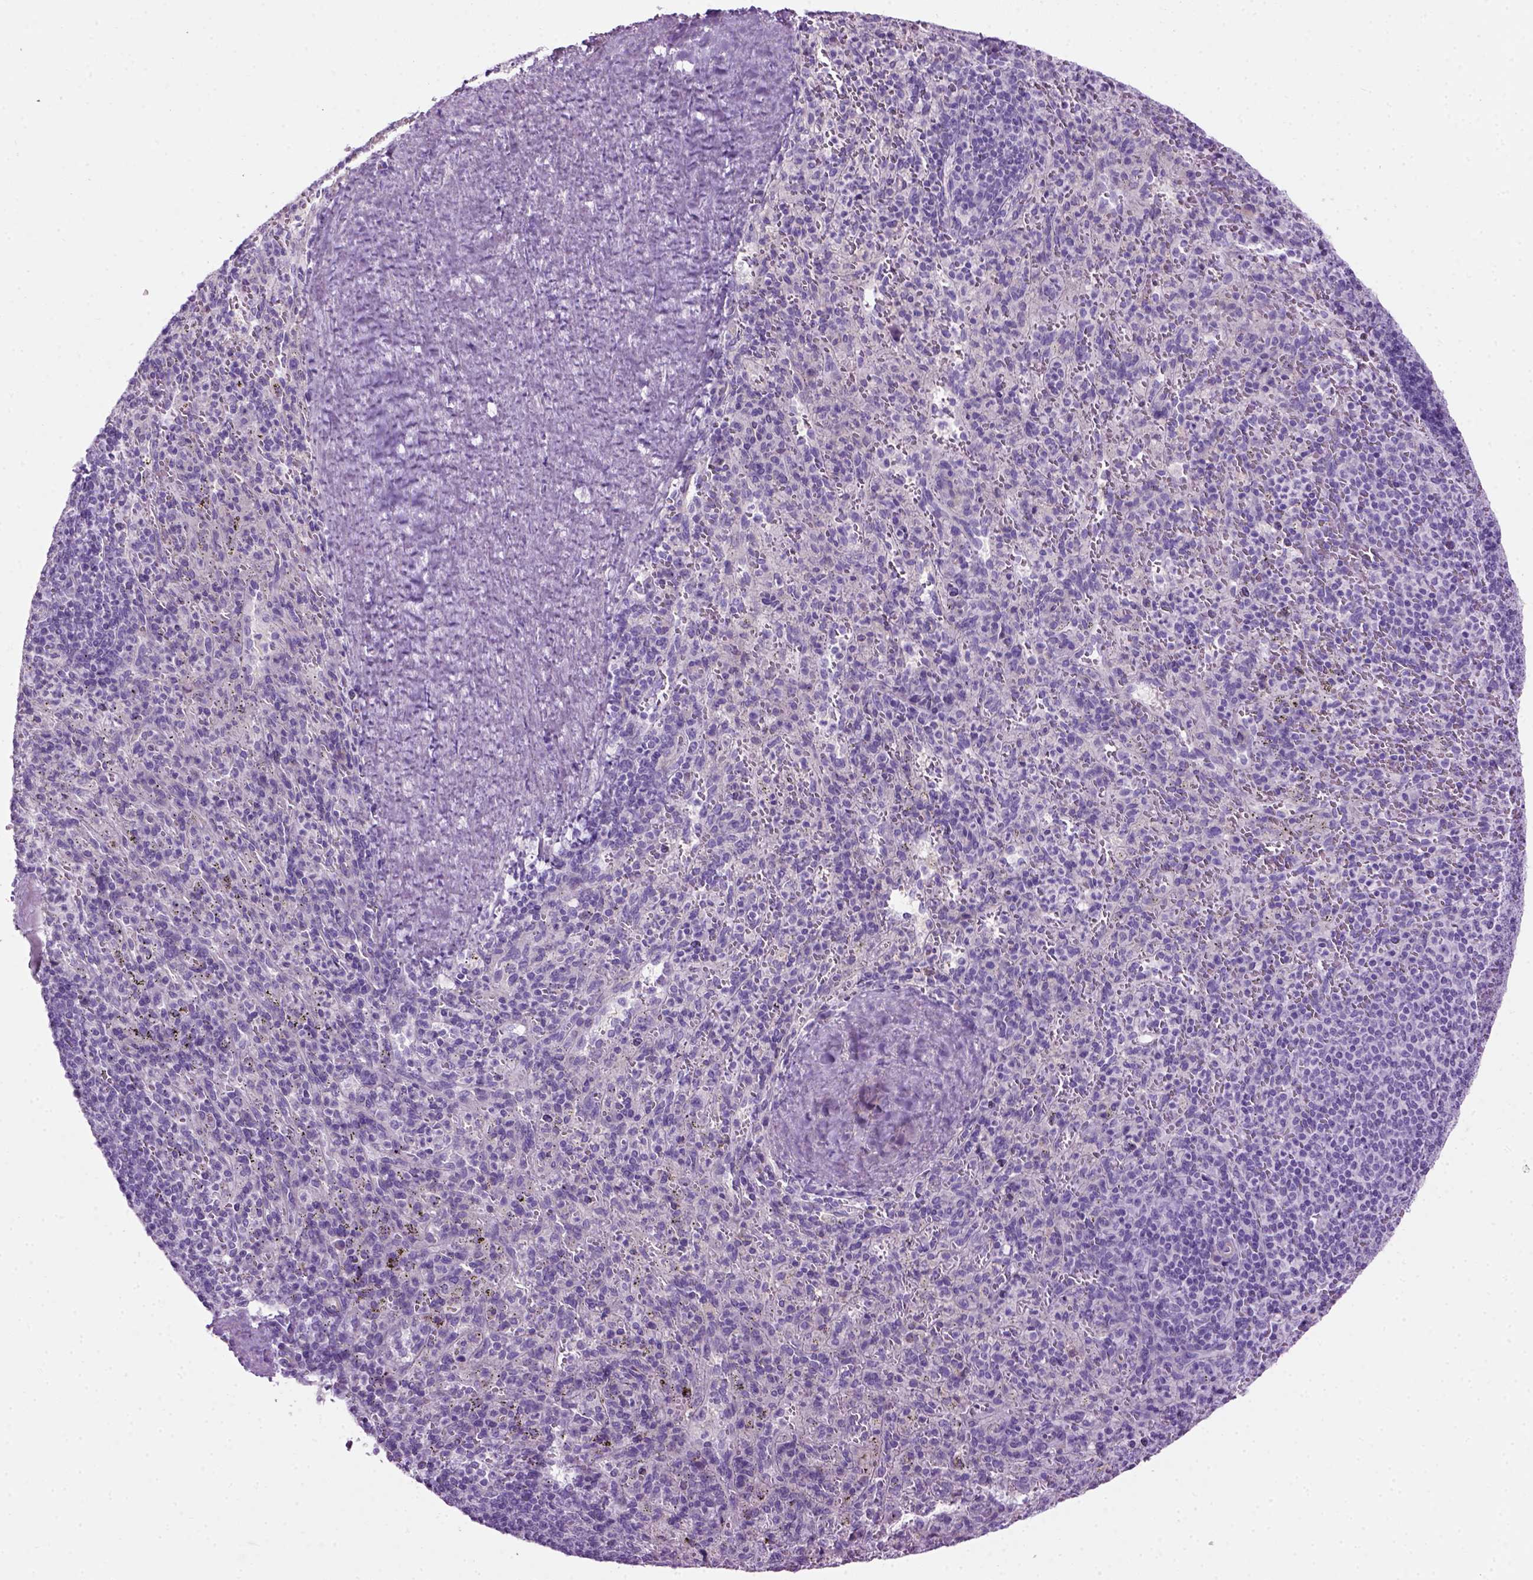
{"staining": {"intensity": "negative", "quantity": "none", "location": "none"}, "tissue": "spleen", "cell_type": "Cells in red pulp", "image_type": "normal", "snomed": [{"axis": "morphology", "description": "Normal tissue, NOS"}, {"axis": "topography", "description": "Spleen"}], "caption": "The immunohistochemistry (IHC) micrograph has no significant expression in cells in red pulp of spleen.", "gene": "GABRB2", "patient": {"sex": "male", "age": 57}}